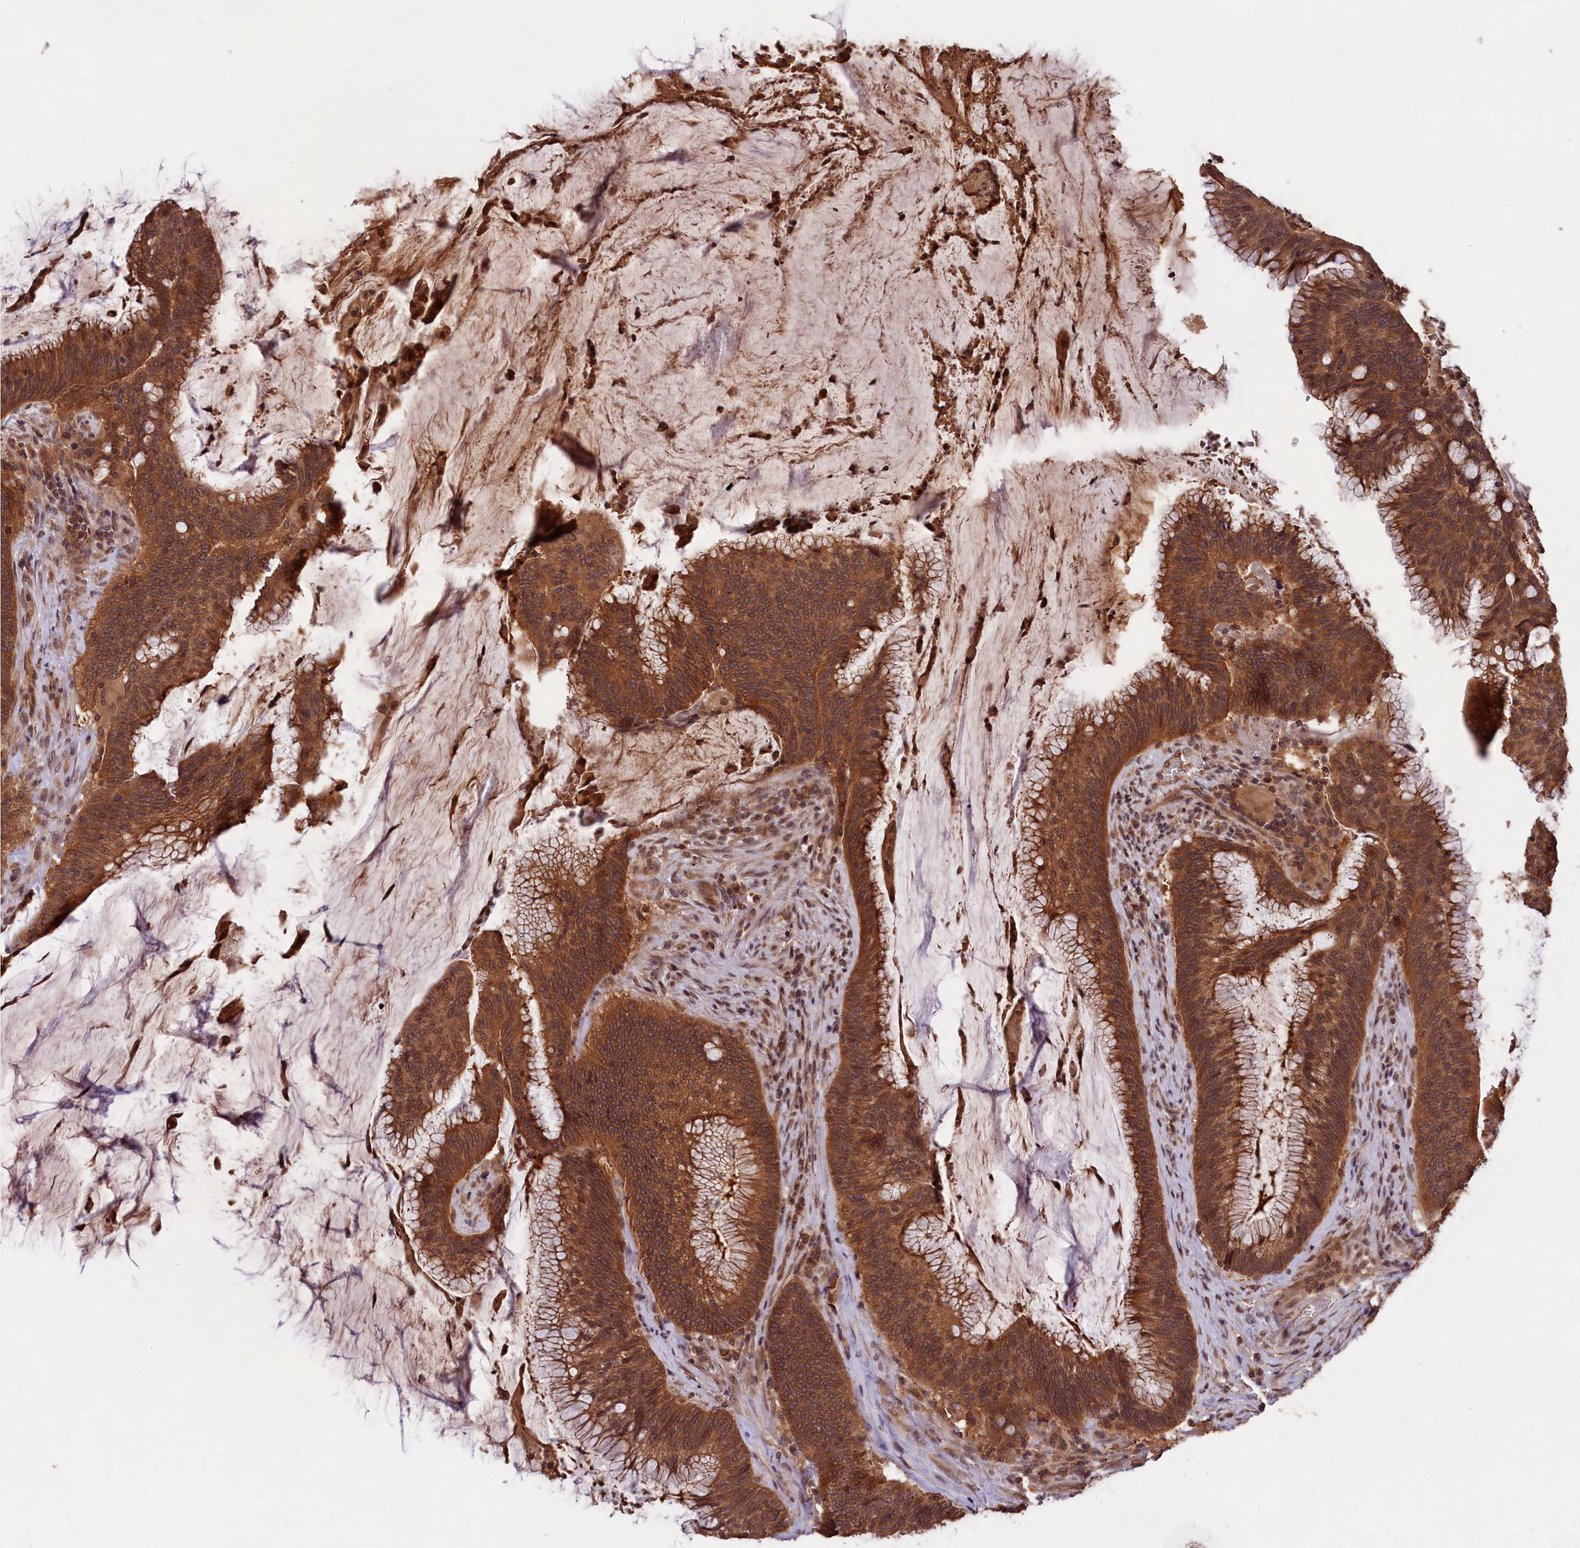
{"staining": {"intensity": "moderate", "quantity": ">75%", "location": "cytoplasmic/membranous"}, "tissue": "colorectal cancer", "cell_type": "Tumor cells", "image_type": "cancer", "snomed": [{"axis": "morphology", "description": "Adenocarcinoma, NOS"}, {"axis": "topography", "description": "Rectum"}], "caption": "High-power microscopy captured an IHC micrograph of colorectal cancer, revealing moderate cytoplasmic/membranous positivity in about >75% of tumor cells. (IHC, brightfield microscopy, high magnification).", "gene": "CHAC1", "patient": {"sex": "female", "age": 77}}